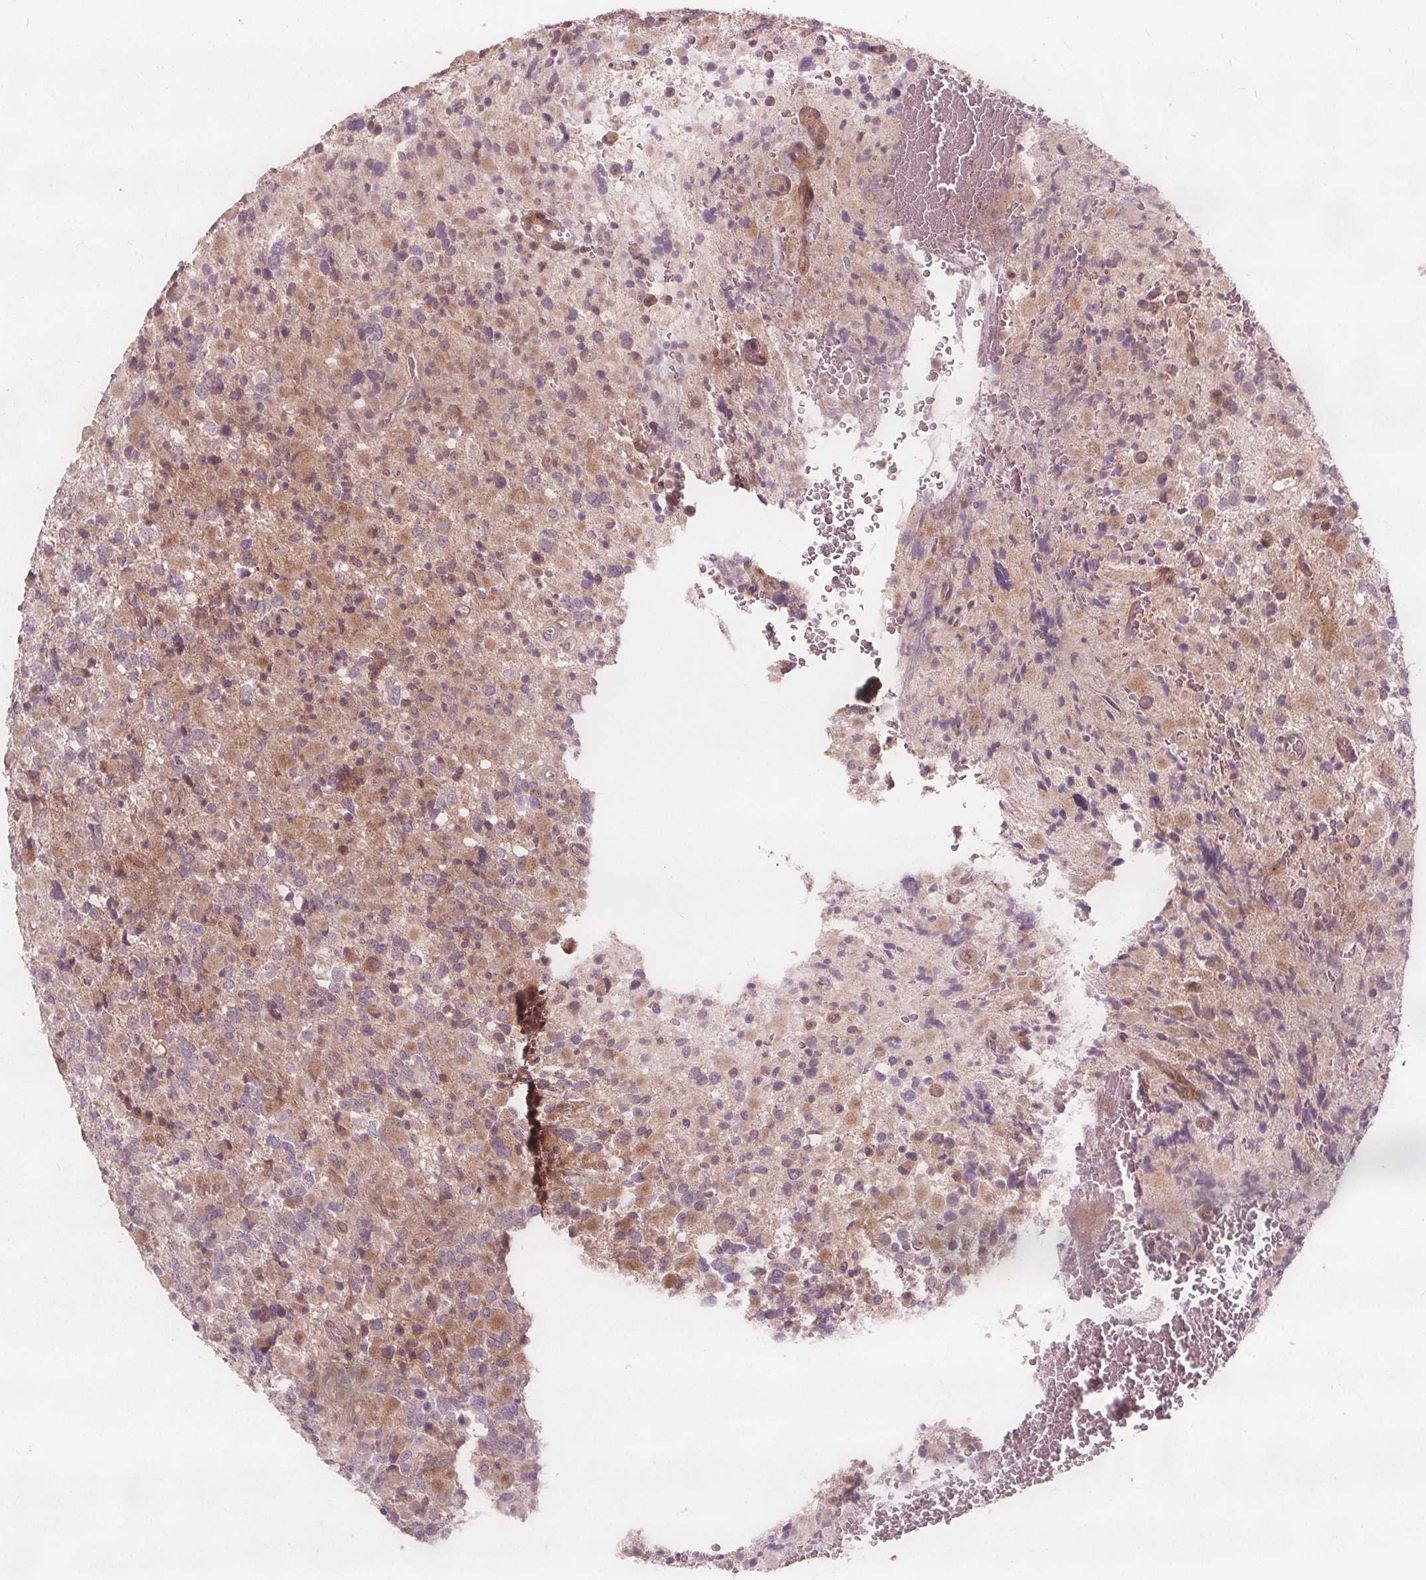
{"staining": {"intensity": "weak", "quantity": "25%-75%", "location": "cytoplasmic/membranous"}, "tissue": "glioma", "cell_type": "Tumor cells", "image_type": "cancer", "snomed": [{"axis": "morphology", "description": "Glioma, malignant, High grade"}, {"axis": "topography", "description": "Brain"}], "caption": "Immunohistochemical staining of human high-grade glioma (malignant) reveals low levels of weak cytoplasmic/membranous protein staining in approximately 25%-75% of tumor cells.", "gene": "PTPRT", "patient": {"sex": "female", "age": 40}}